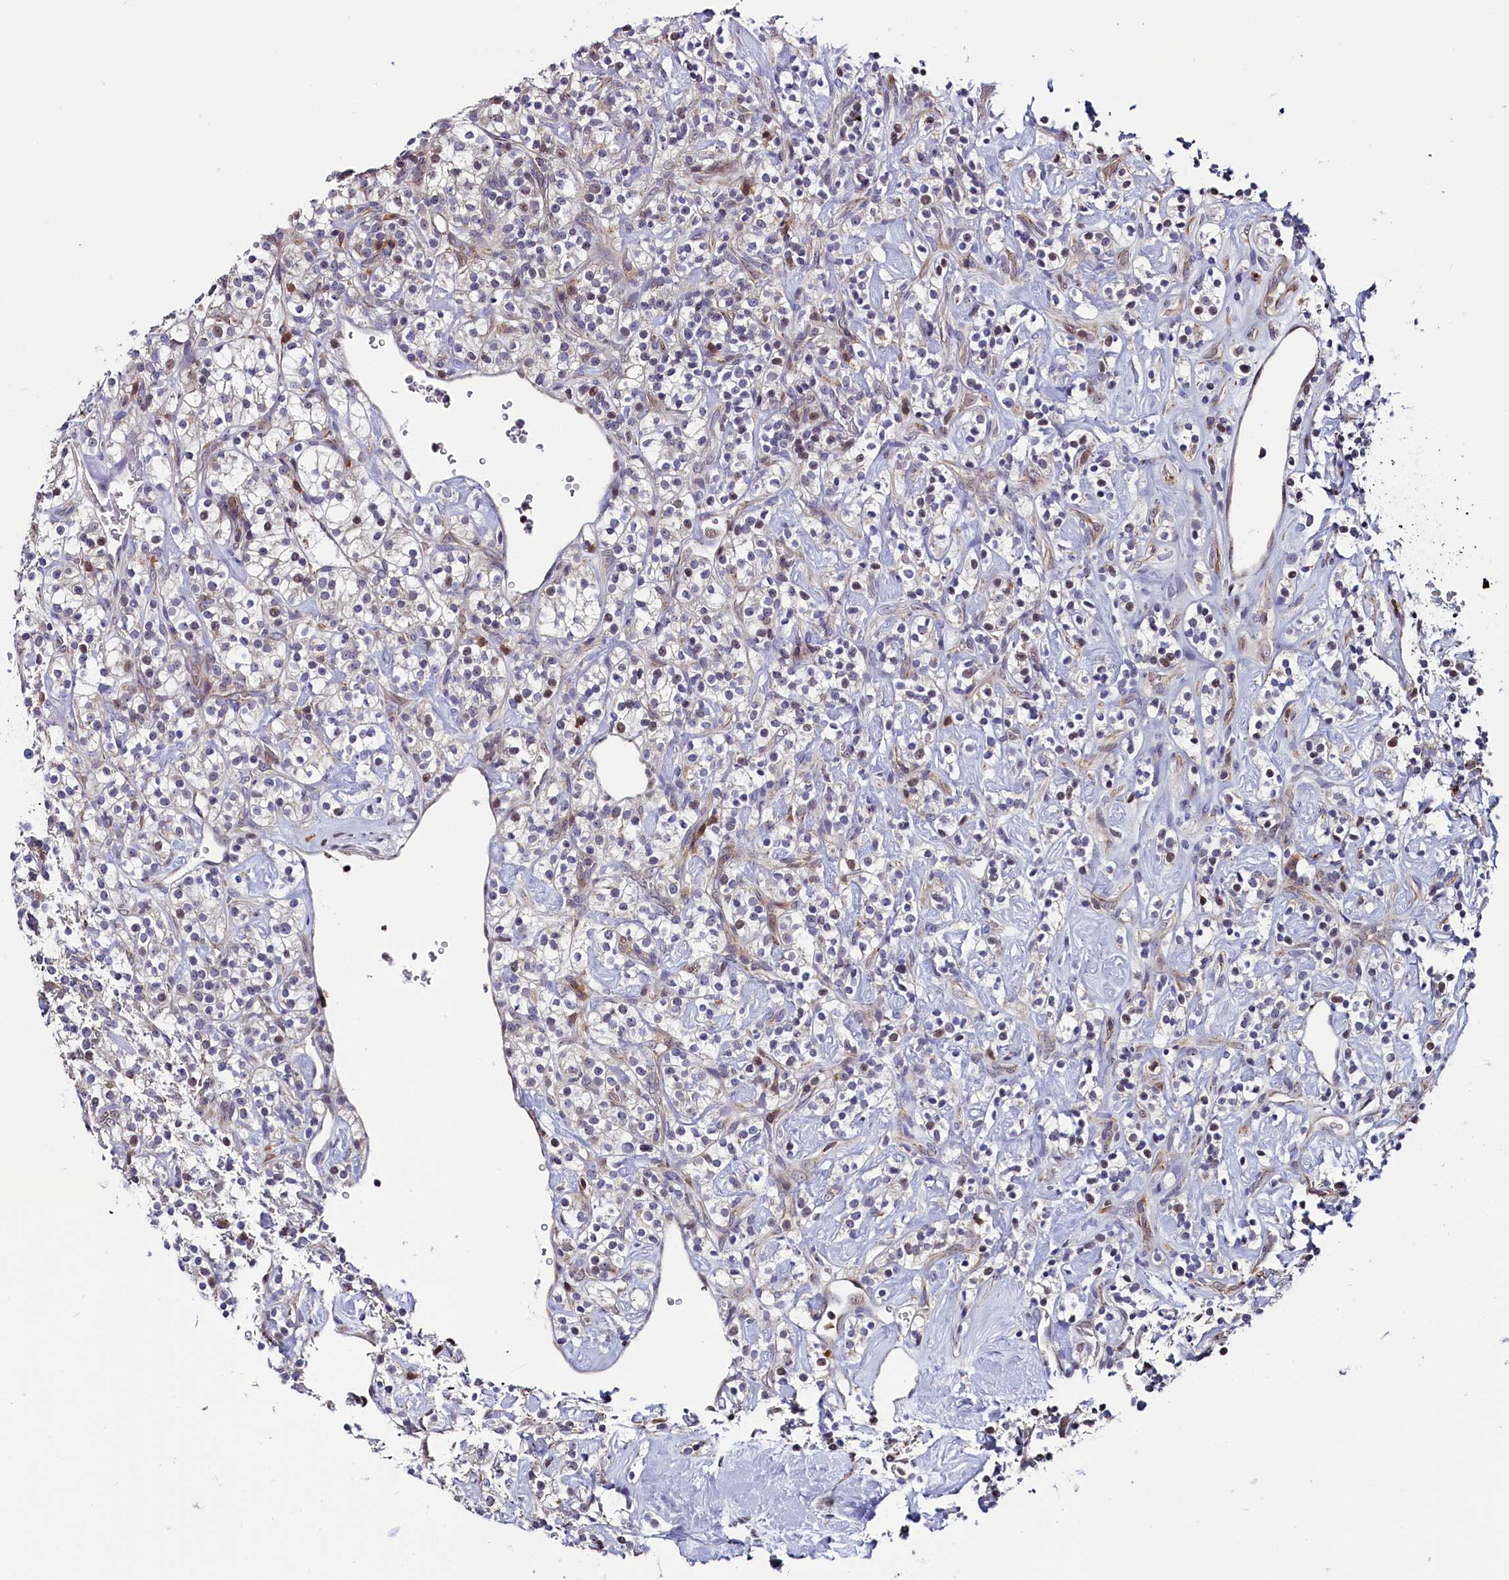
{"staining": {"intensity": "negative", "quantity": "none", "location": "none"}, "tissue": "renal cancer", "cell_type": "Tumor cells", "image_type": "cancer", "snomed": [{"axis": "morphology", "description": "Adenocarcinoma, NOS"}, {"axis": "topography", "description": "Kidney"}], "caption": "Micrograph shows no protein expression in tumor cells of renal cancer tissue. (DAB (3,3'-diaminobenzidine) IHC visualized using brightfield microscopy, high magnification).", "gene": "CIAPIN1", "patient": {"sex": "male", "age": 77}}